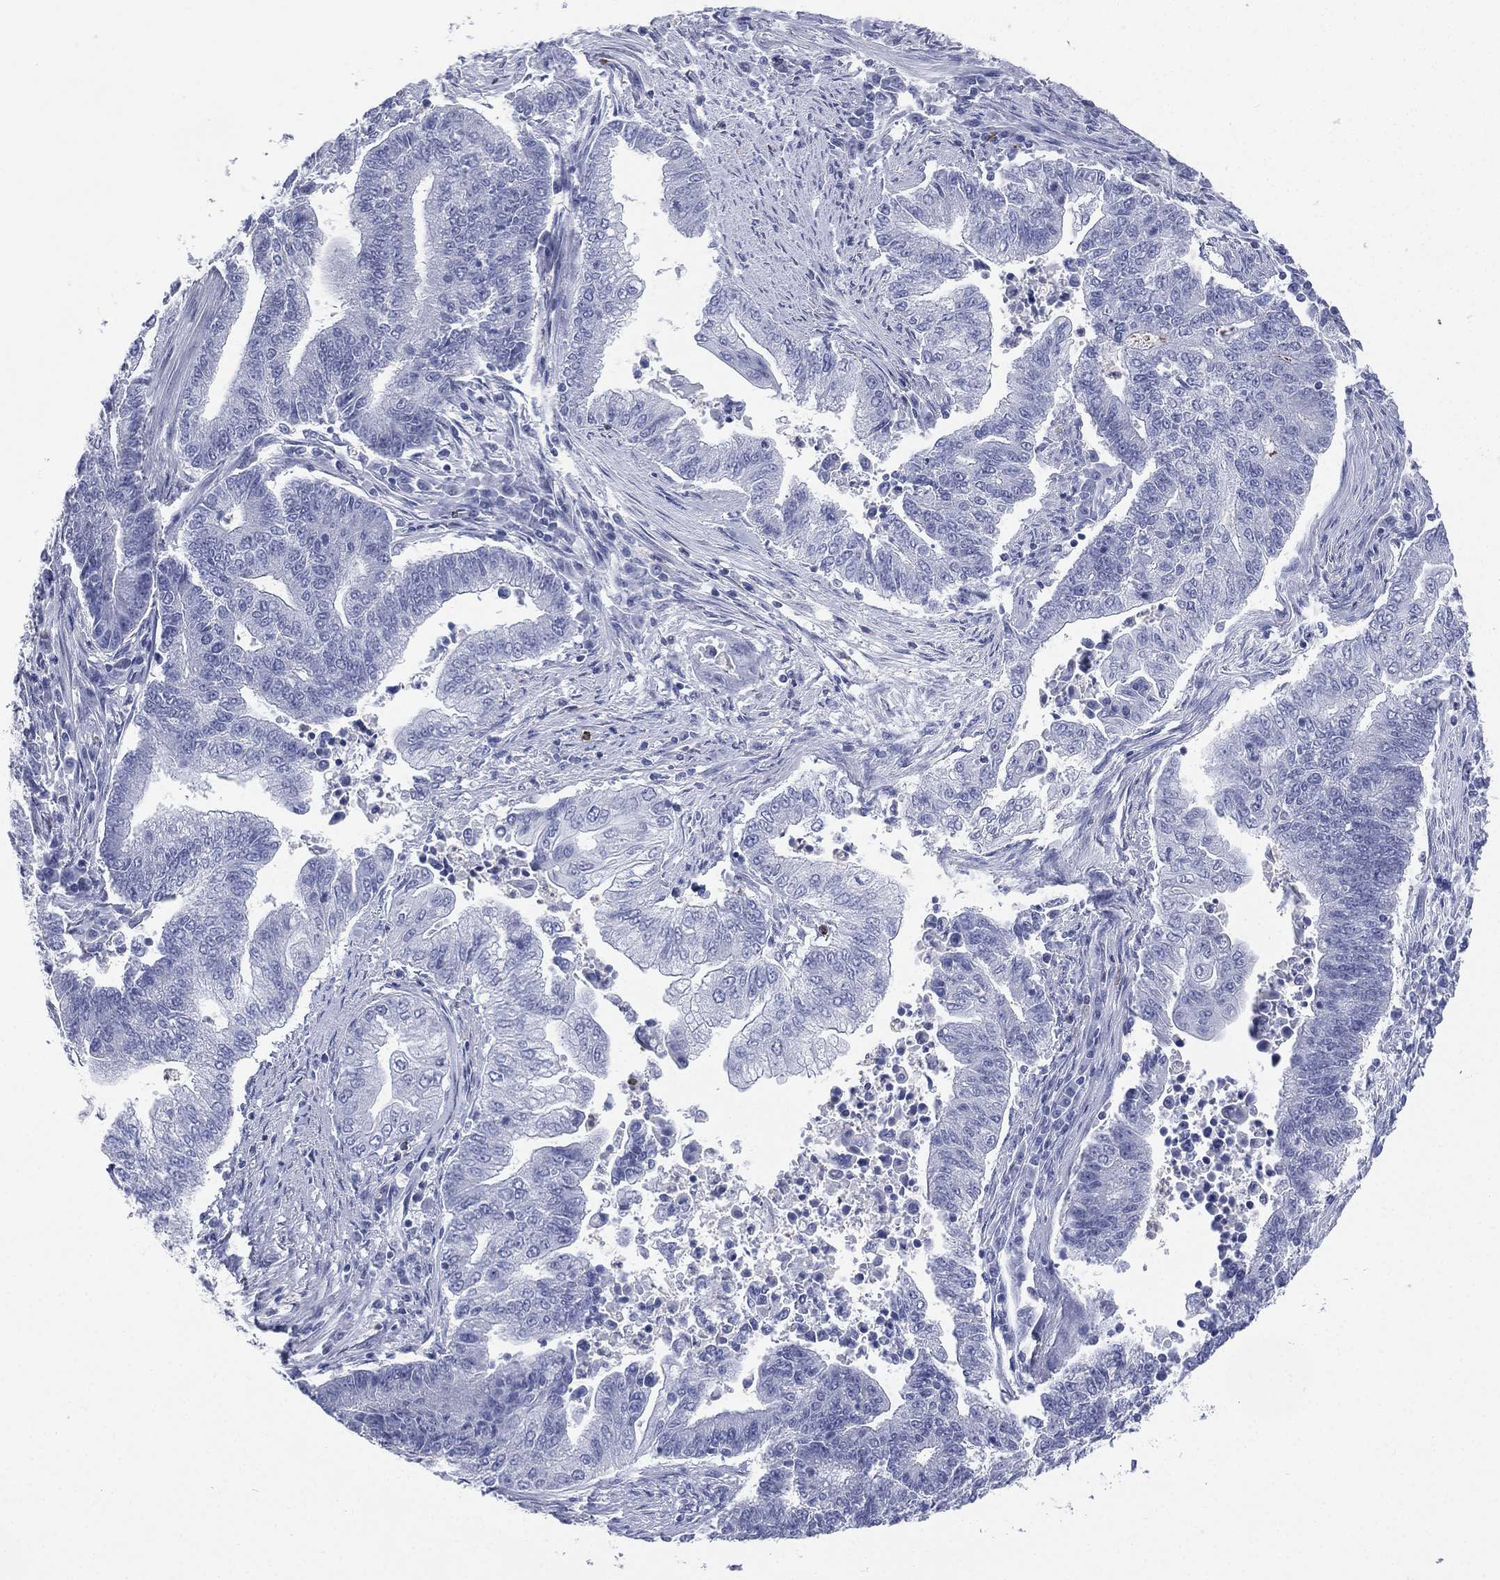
{"staining": {"intensity": "negative", "quantity": "none", "location": "none"}, "tissue": "endometrial cancer", "cell_type": "Tumor cells", "image_type": "cancer", "snomed": [{"axis": "morphology", "description": "Adenocarcinoma, NOS"}, {"axis": "topography", "description": "Uterus"}, {"axis": "topography", "description": "Endometrium"}], "caption": "Immunohistochemistry of human endometrial cancer (adenocarcinoma) reveals no positivity in tumor cells.", "gene": "CD22", "patient": {"sex": "female", "age": 54}}